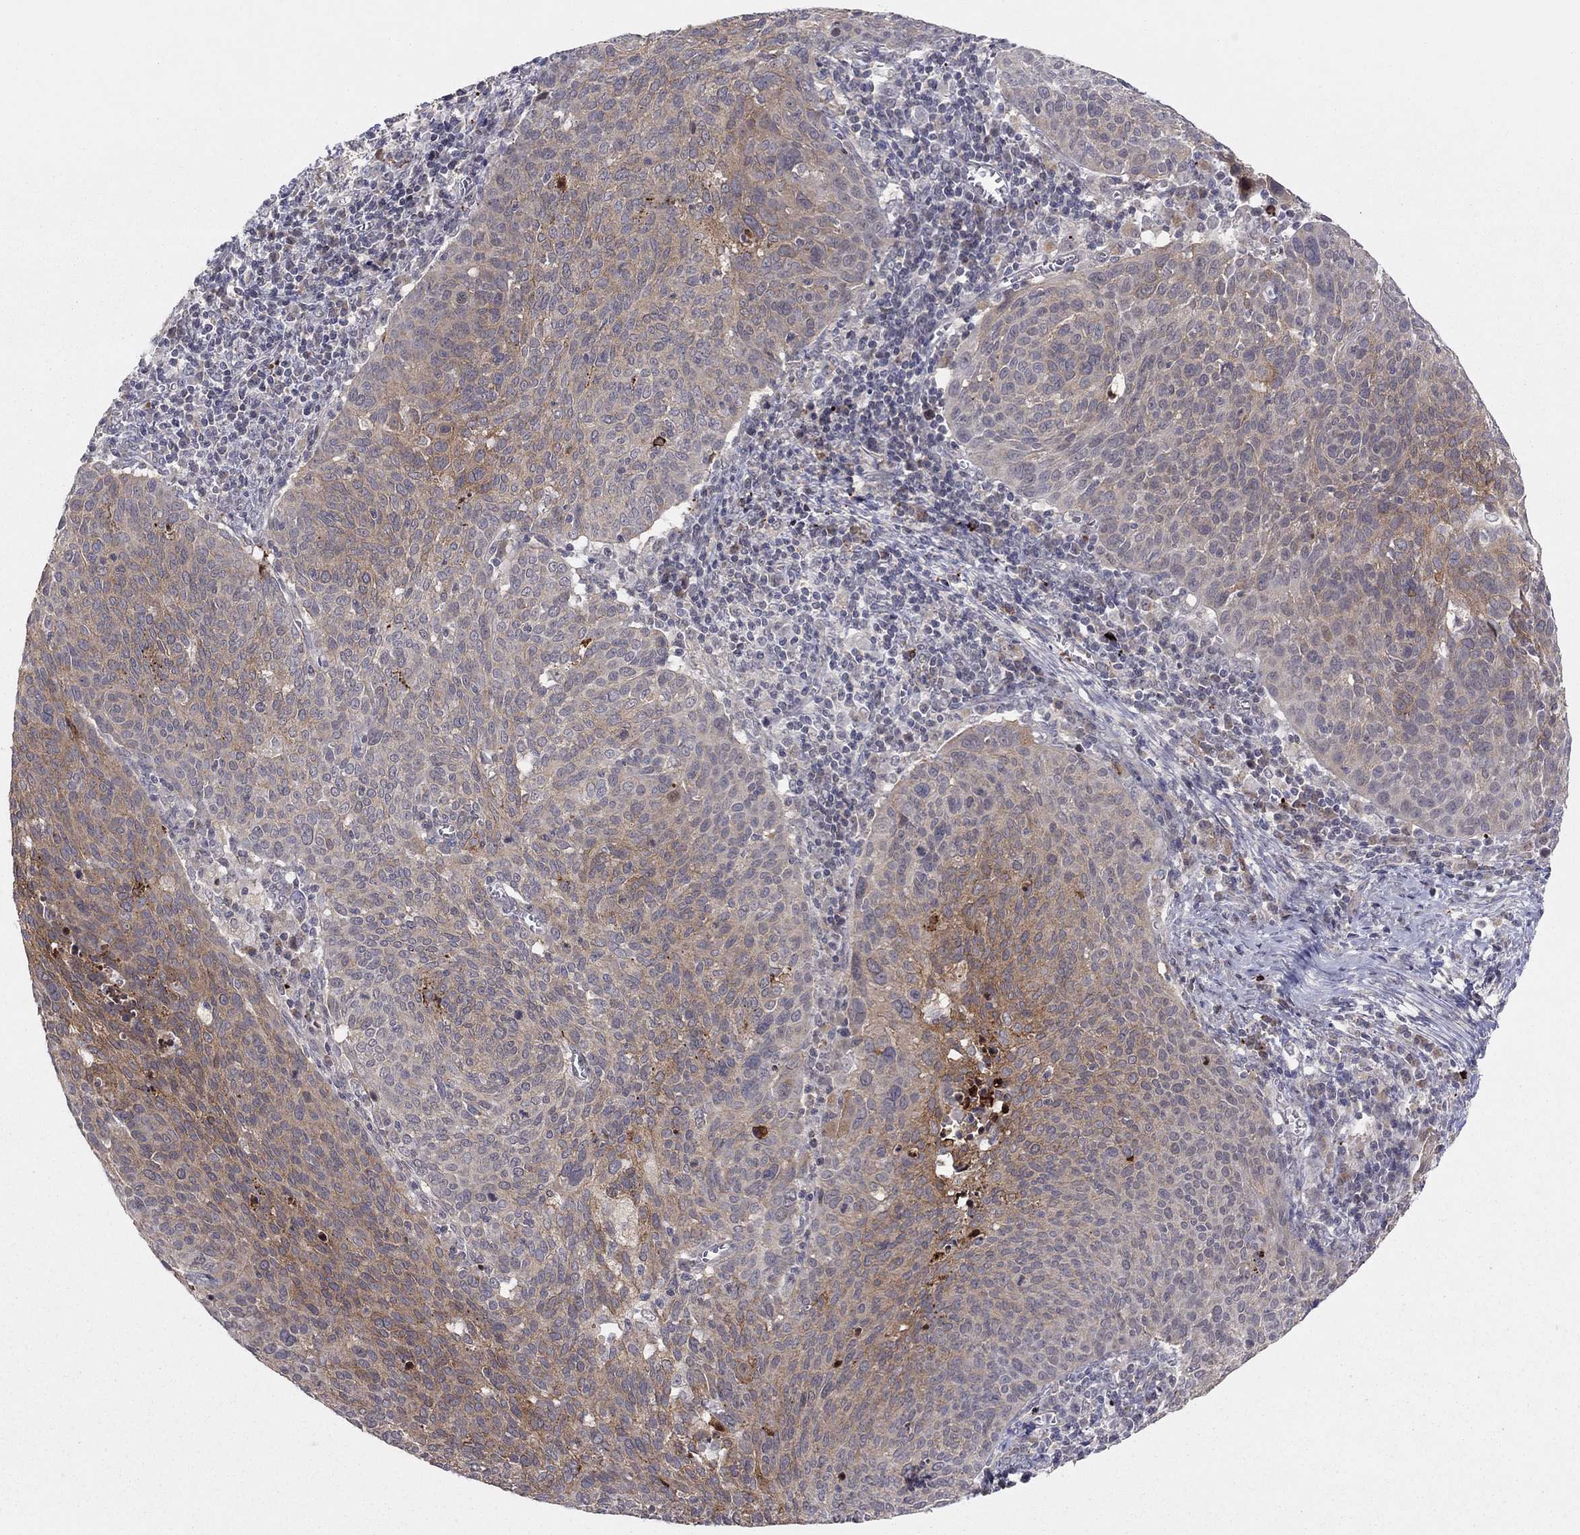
{"staining": {"intensity": "strong", "quantity": "<25%", "location": "cytoplasmic/membranous"}, "tissue": "cervical cancer", "cell_type": "Tumor cells", "image_type": "cancer", "snomed": [{"axis": "morphology", "description": "Squamous cell carcinoma, NOS"}, {"axis": "topography", "description": "Cervix"}], "caption": "Cervical cancer tissue shows strong cytoplasmic/membranous expression in approximately <25% of tumor cells", "gene": "CRACDL", "patient": {"sex": "female", "age": 39}}